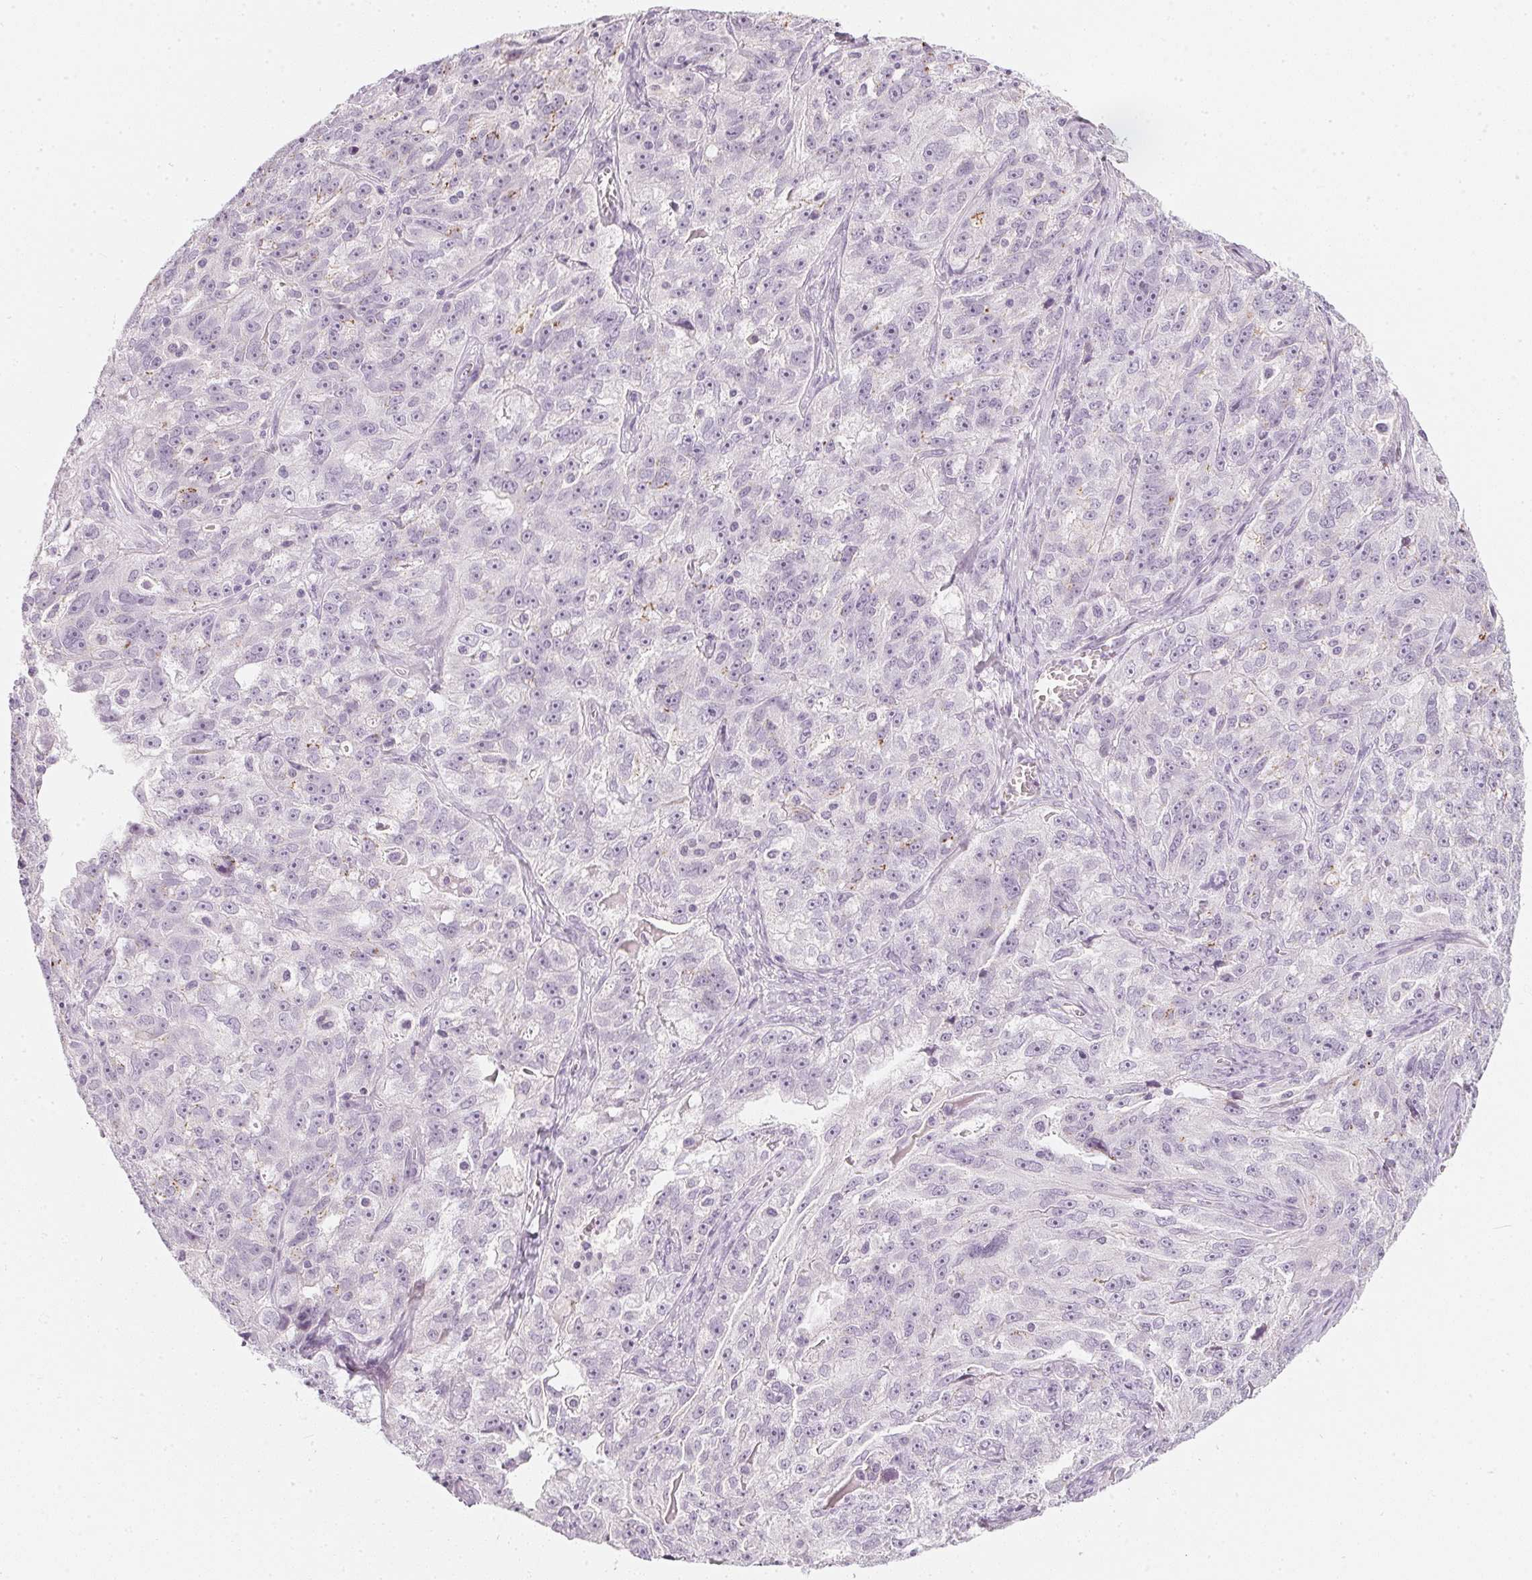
{"staining": {"intensity": "negative", "quantity": "none", "location": "none"}, "tissue": "ovarian cancer", "cell_type": "Tumor cells", "image_type": "cancer", "snomed": [{"axis": "morphology", "description": "Cystadenocarcinoma, serous, NOS"}, {"axis": "topography", "description": "Ovary"}], "caption": "High magnification brightfield microscopy of ovarian cancer (serous cystadenocarcinoma) stained with DAB (3,3'-diaminobenzidine) (brown) and counterstained with hematoxylin (blue): tumor cells show no significant positivity.", "gene": "CHST4", "patient": {"sex": "female", "age": 51}}